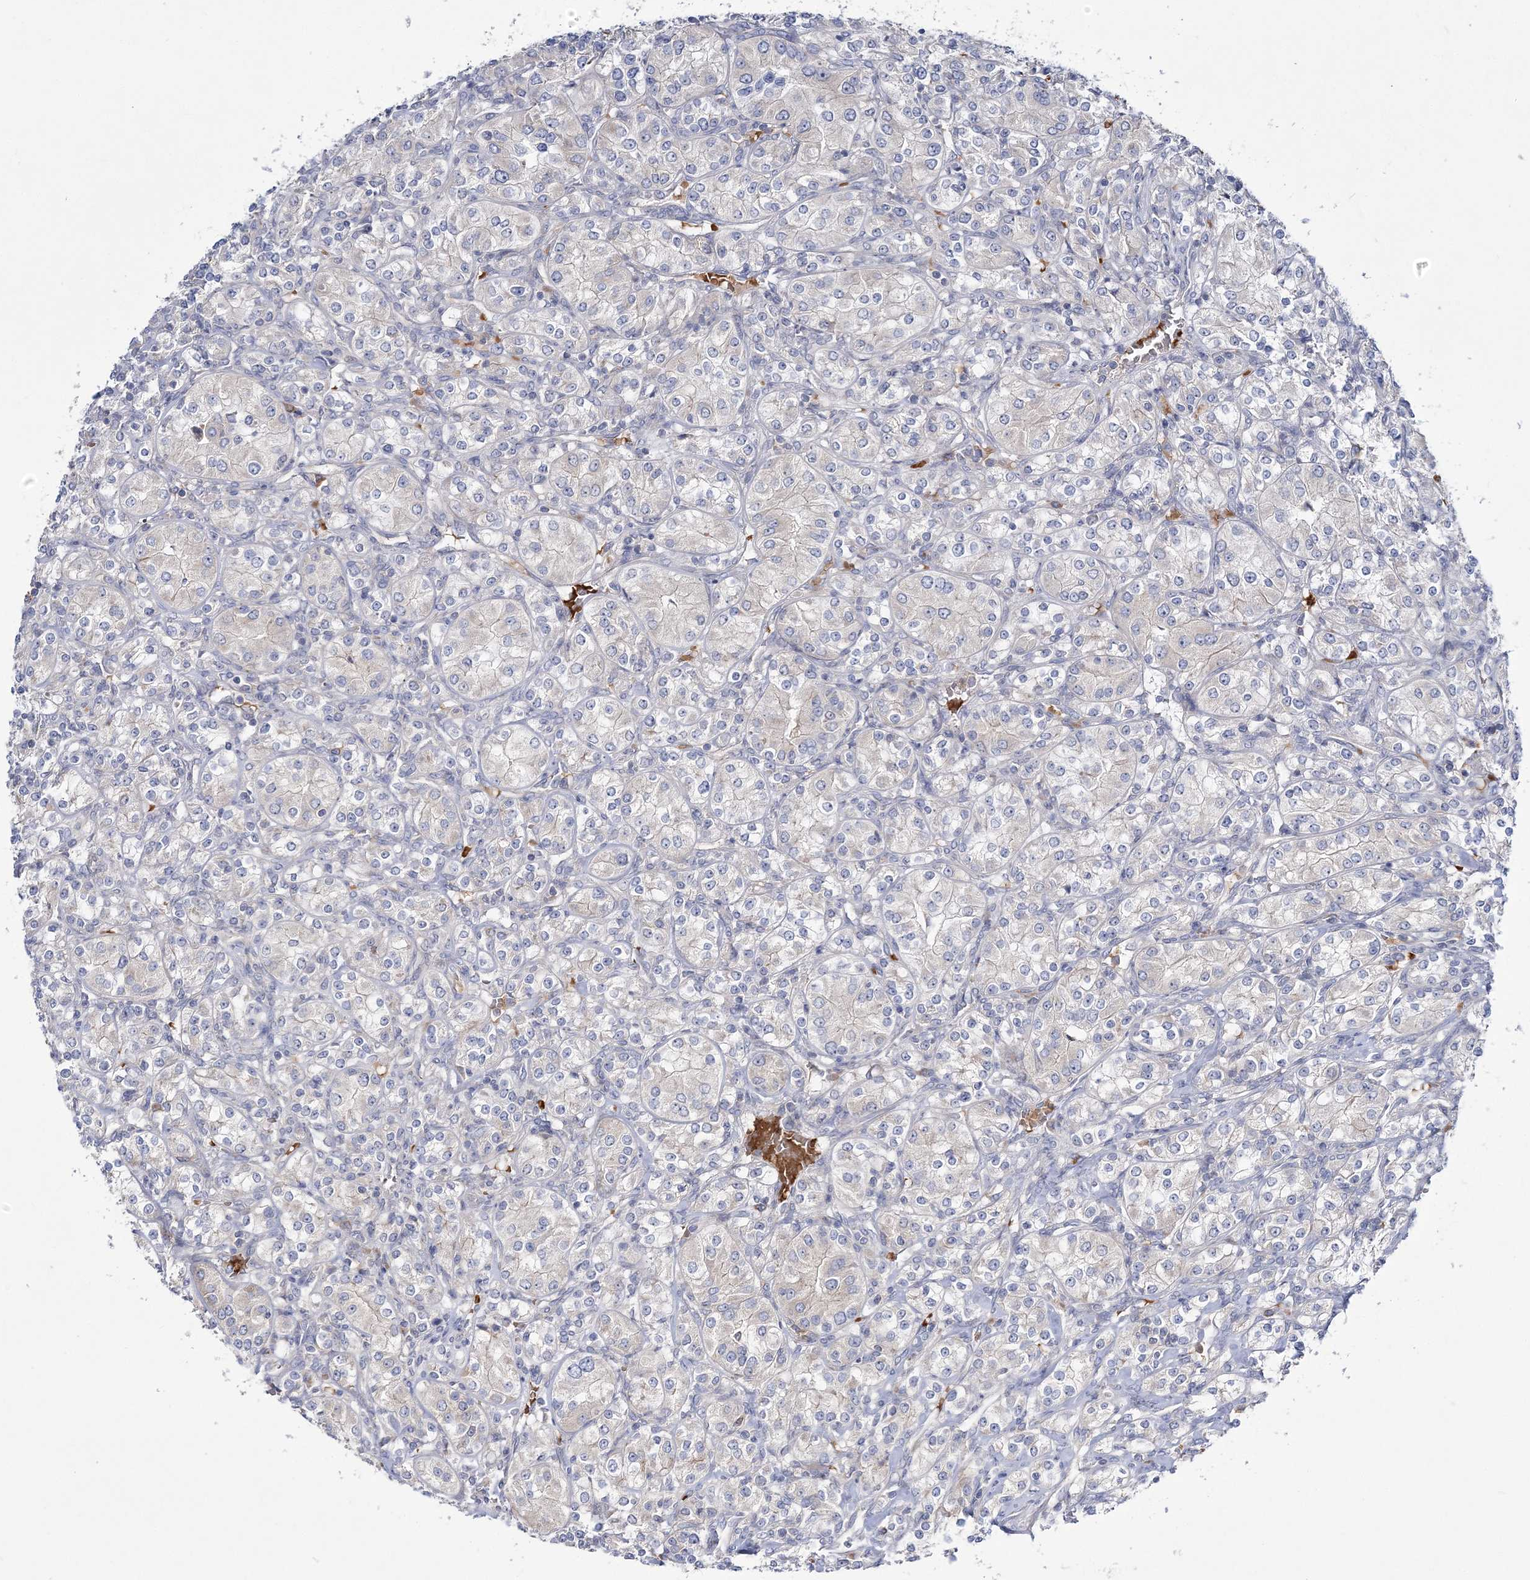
{"staining": {"intensity": "negative", "quantity": "none", "location": "none"}, "tissue": "renal cancer", "cell_type": "Tumor cells", "image_type": "cancer", "snomed": [{"axis": "morphology", "description": "Adenocarcinoma, NOS"}, {"axis": "topography", "description": "Kidney"}], "caption": "A high-resolution photomicrograph shows immunohistochemistry (IHC) staining of adenocarcinoma (renal), which demonstrates no significant staining in tumor cells.", "gene": "ATP11B", "patient": {"sex": "male", "age": 77}}